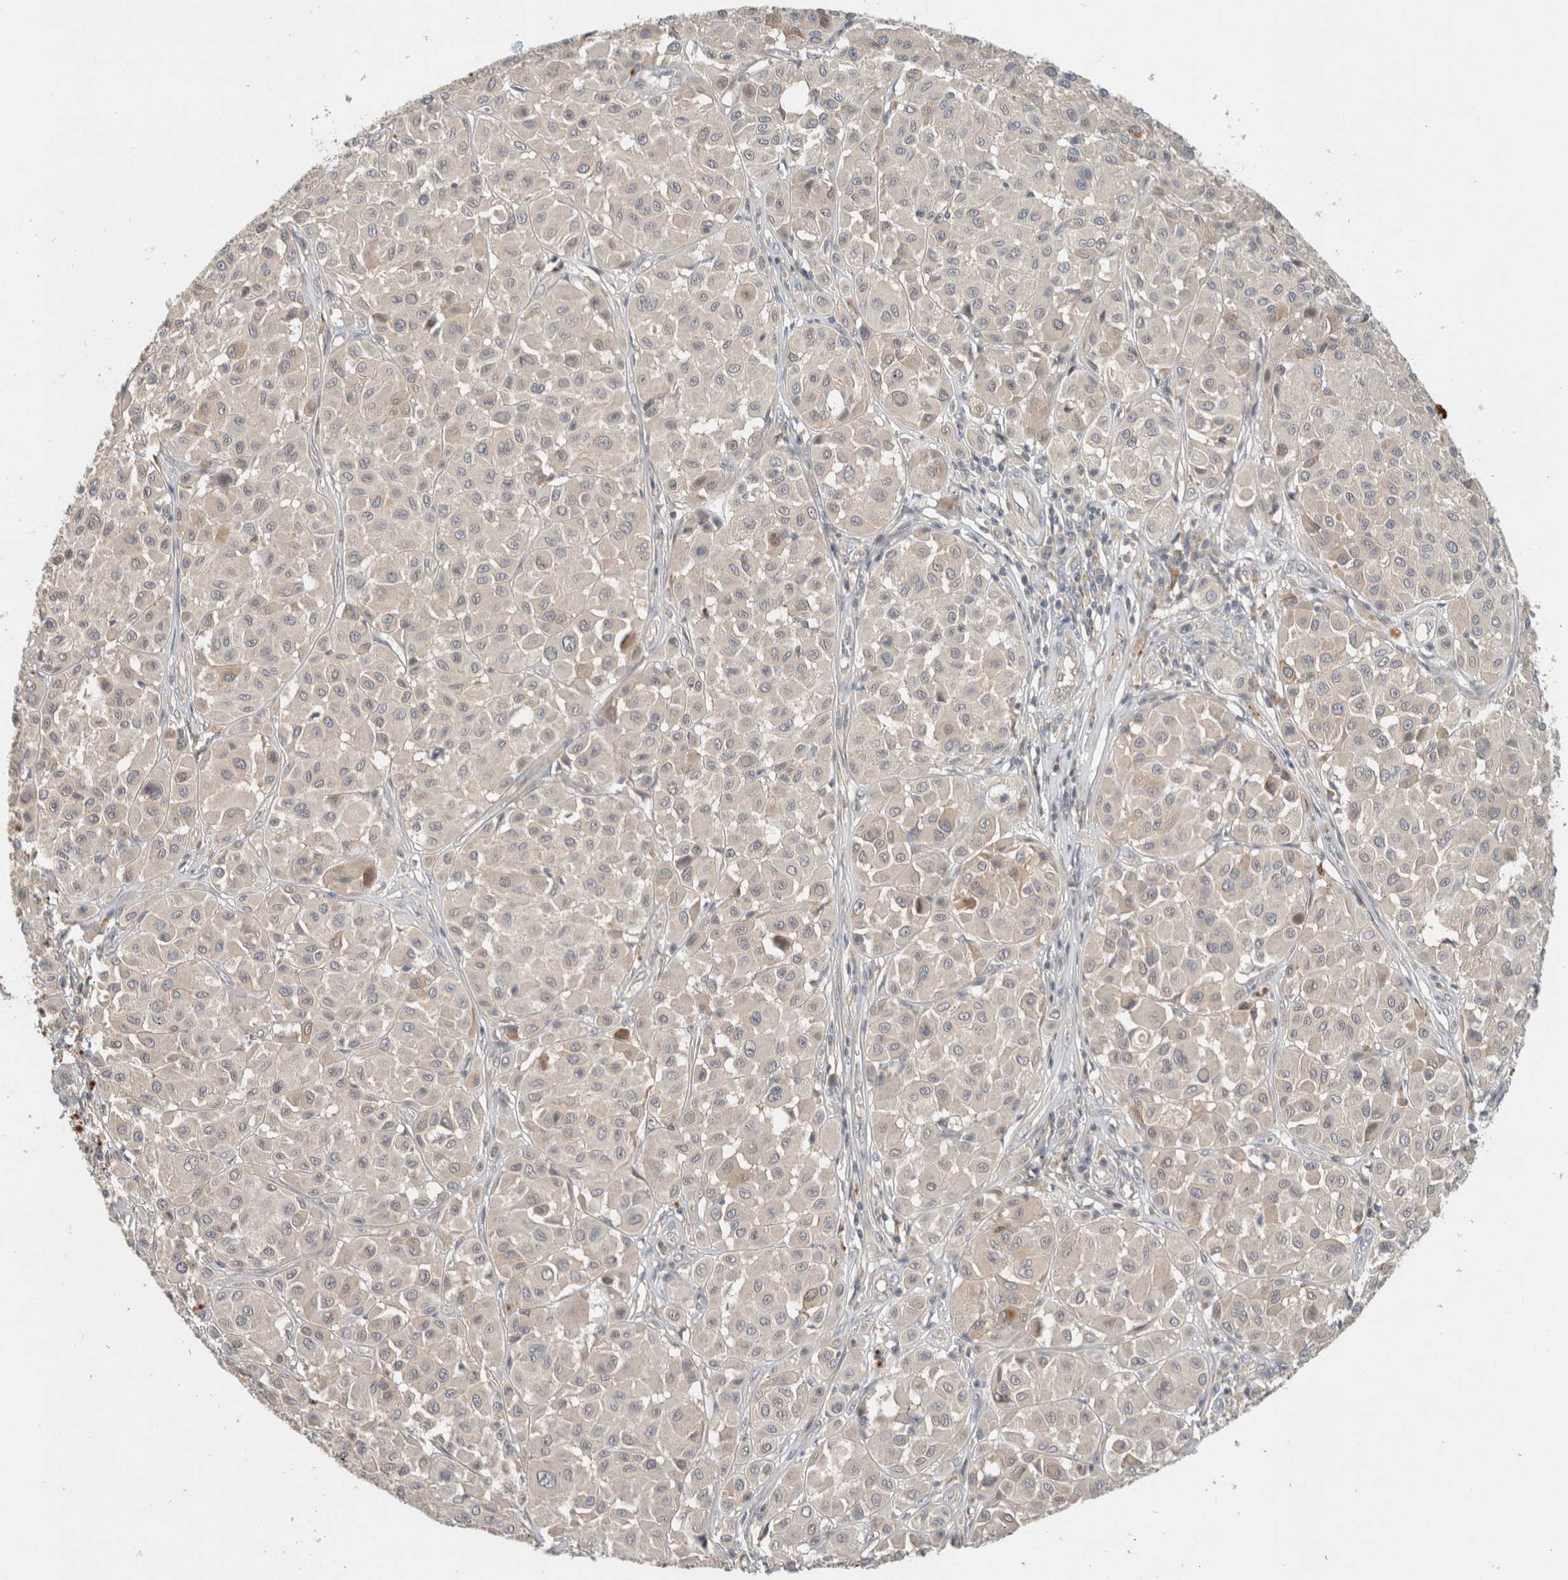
{"staining": {"intensity": "negative", "quantity": "none", "location": "none"}, "tissue": "melanoma", "cell_type": "Tumor cells", "image_type": "cancer", "snomed": [{"axis": "morphology", "description": "Malignant melanoma, Metastatic site"}, {"axis": "topography", "description": "Soft tissue"}], "caption": "A micrograph of human melanoma is negative for staining in tumor cells.", "gene": "ERCC6L2", "patient": {"sex": "male", "age": 41}}